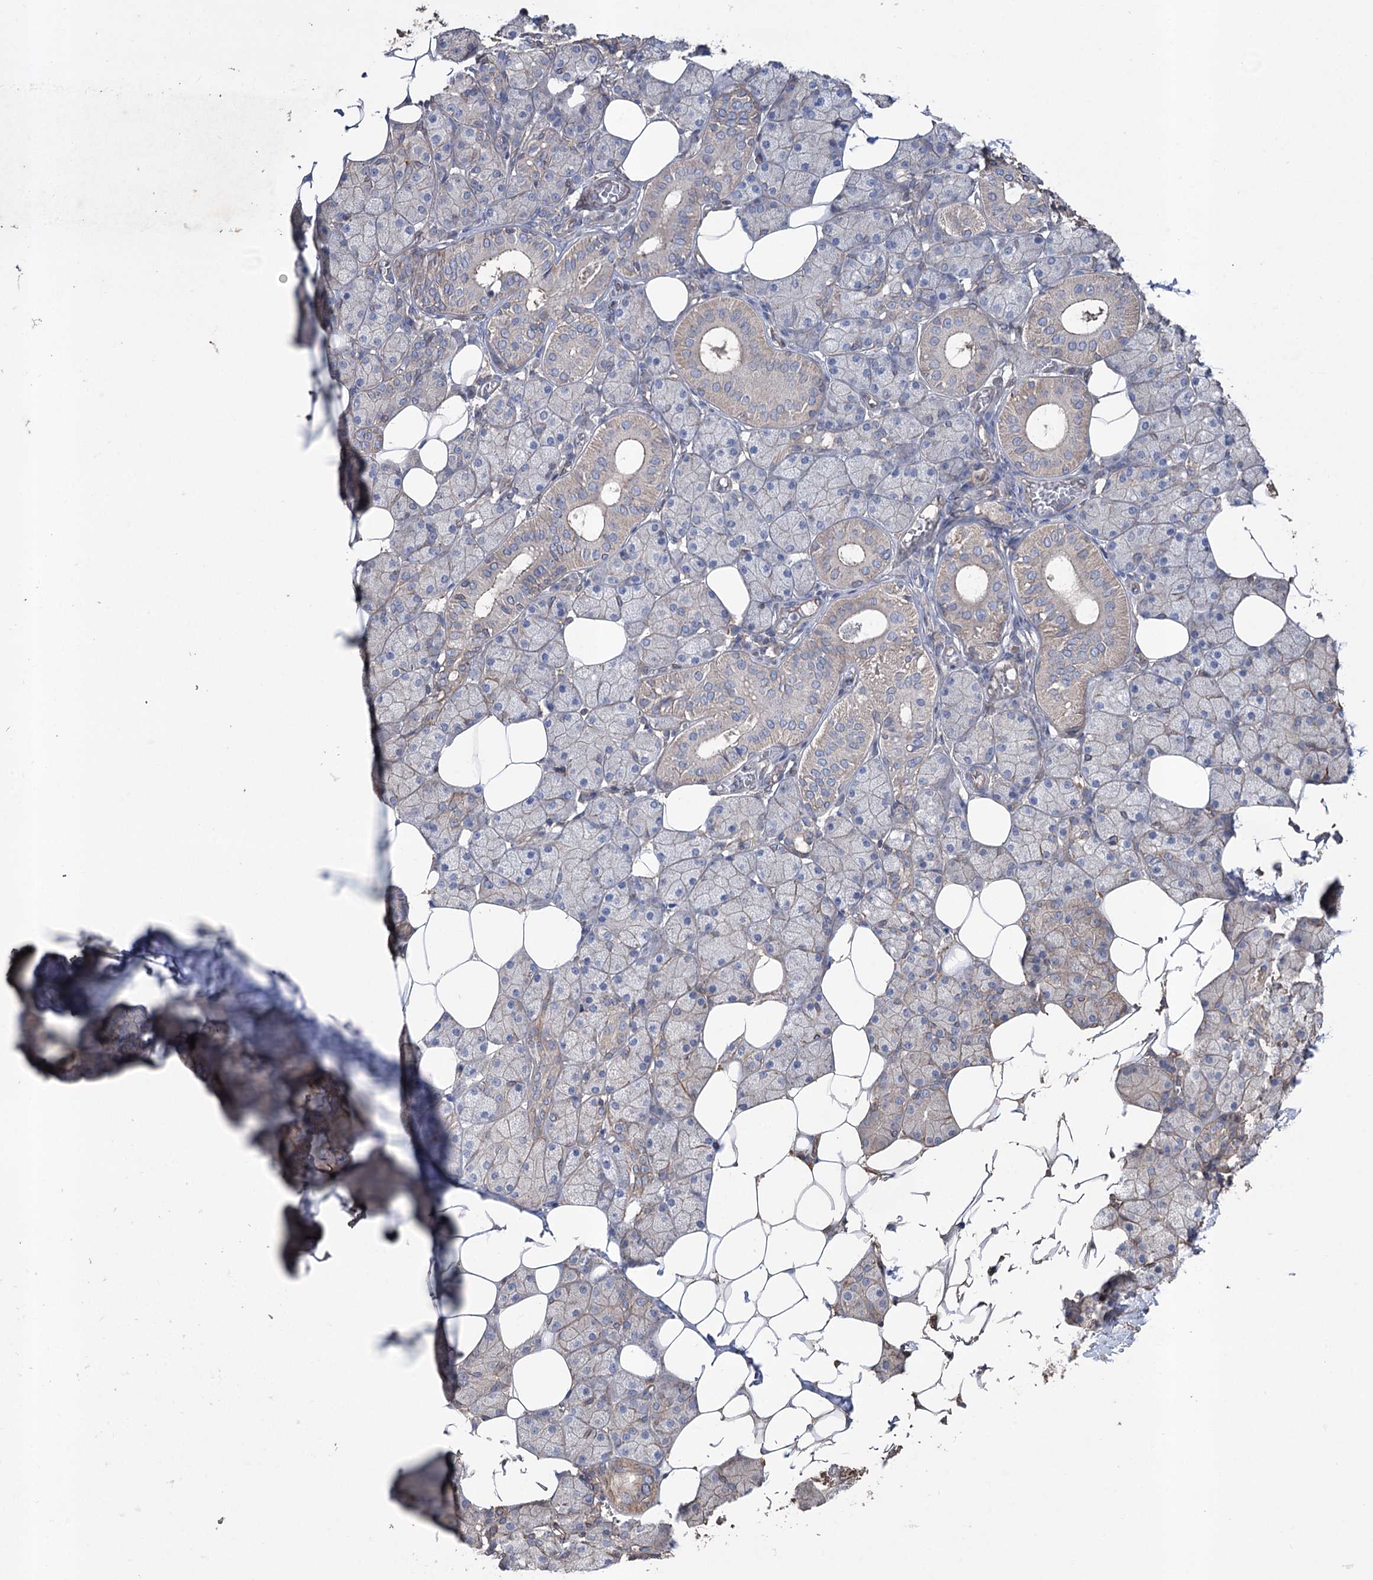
{"staining": {"intensity": "weak", "quantity": "<25%", "location": "cytoplasmic/membranous"}, "tissue": "salivary gland", "cell_type": "Glandular cells", "image_type": "normal", "snomed": [{"axis": "morphology", "description": "Normal tissue, NOS"}, {"axis": "topography", "description": "Salivary gland"}], "caption": "The histopathology image demonstrates no significant expression in glandular cells of salivary gland.", "gene": "FAM13B", "patient": {"sex": "female", "age": 33}}